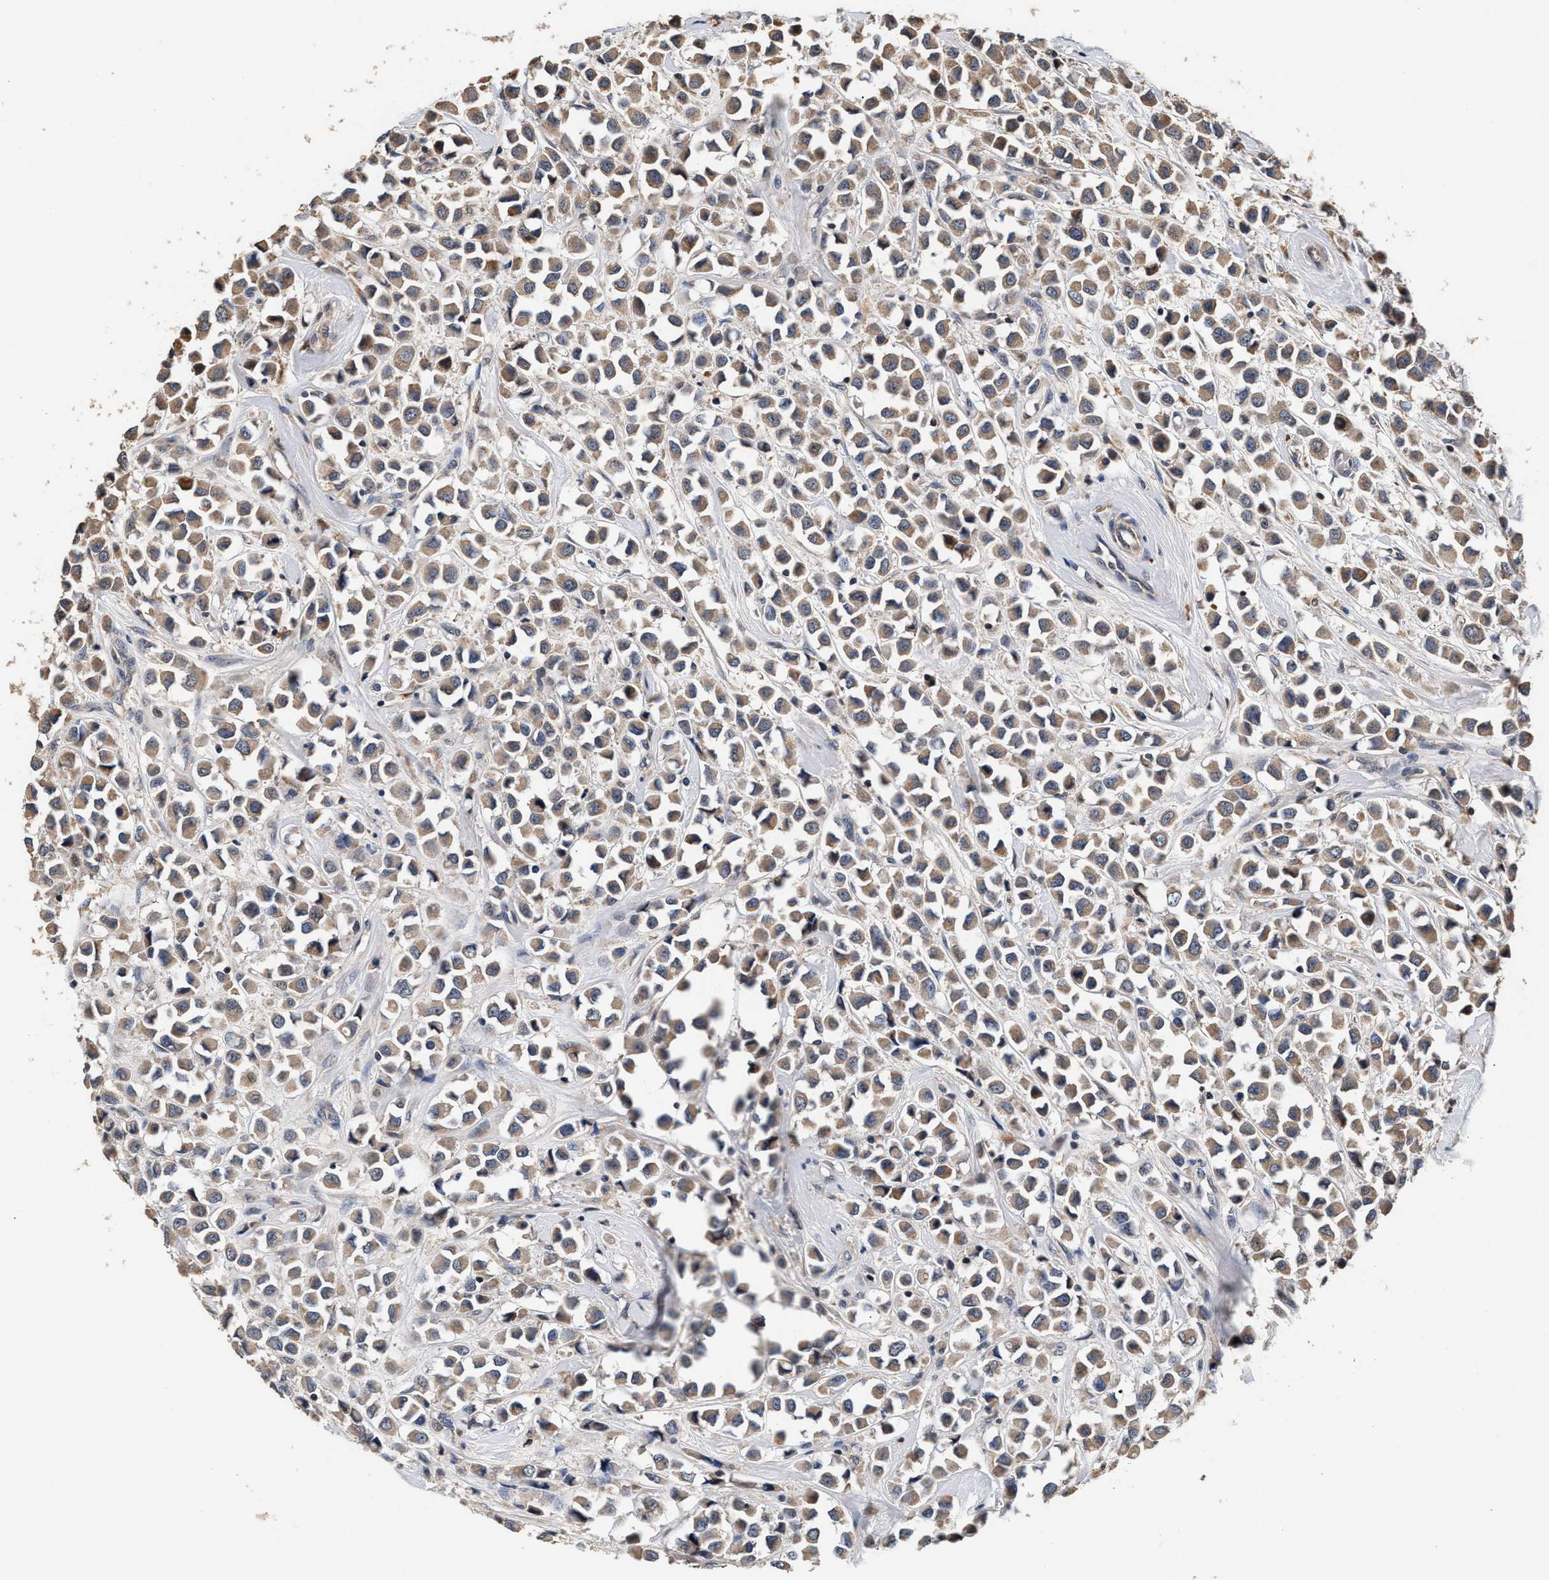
{"staining": {"intensity": "moderate", "quantity": ">75%", "location": "cytoplasmic/membranous"}, "tissue": "breast cancer", "cell_type": "Tumor cells", "image_type": "cancer", "snomed": [{"axis": "morphology", "description": "Duct carcinoma"}, {"axis": "topography", "description": "Breast"}], "caption": "Immunohistochemistry histopathology image of breast cancer (infiltrating ductal carcinoma) stained for a protein (brown), which exhibits medium levels of moderate cytoplasmic/membranous expression in about >75% of tumor cells.", "gene": "PTGR3", "patient": {"sex": "female", "age": 61}}